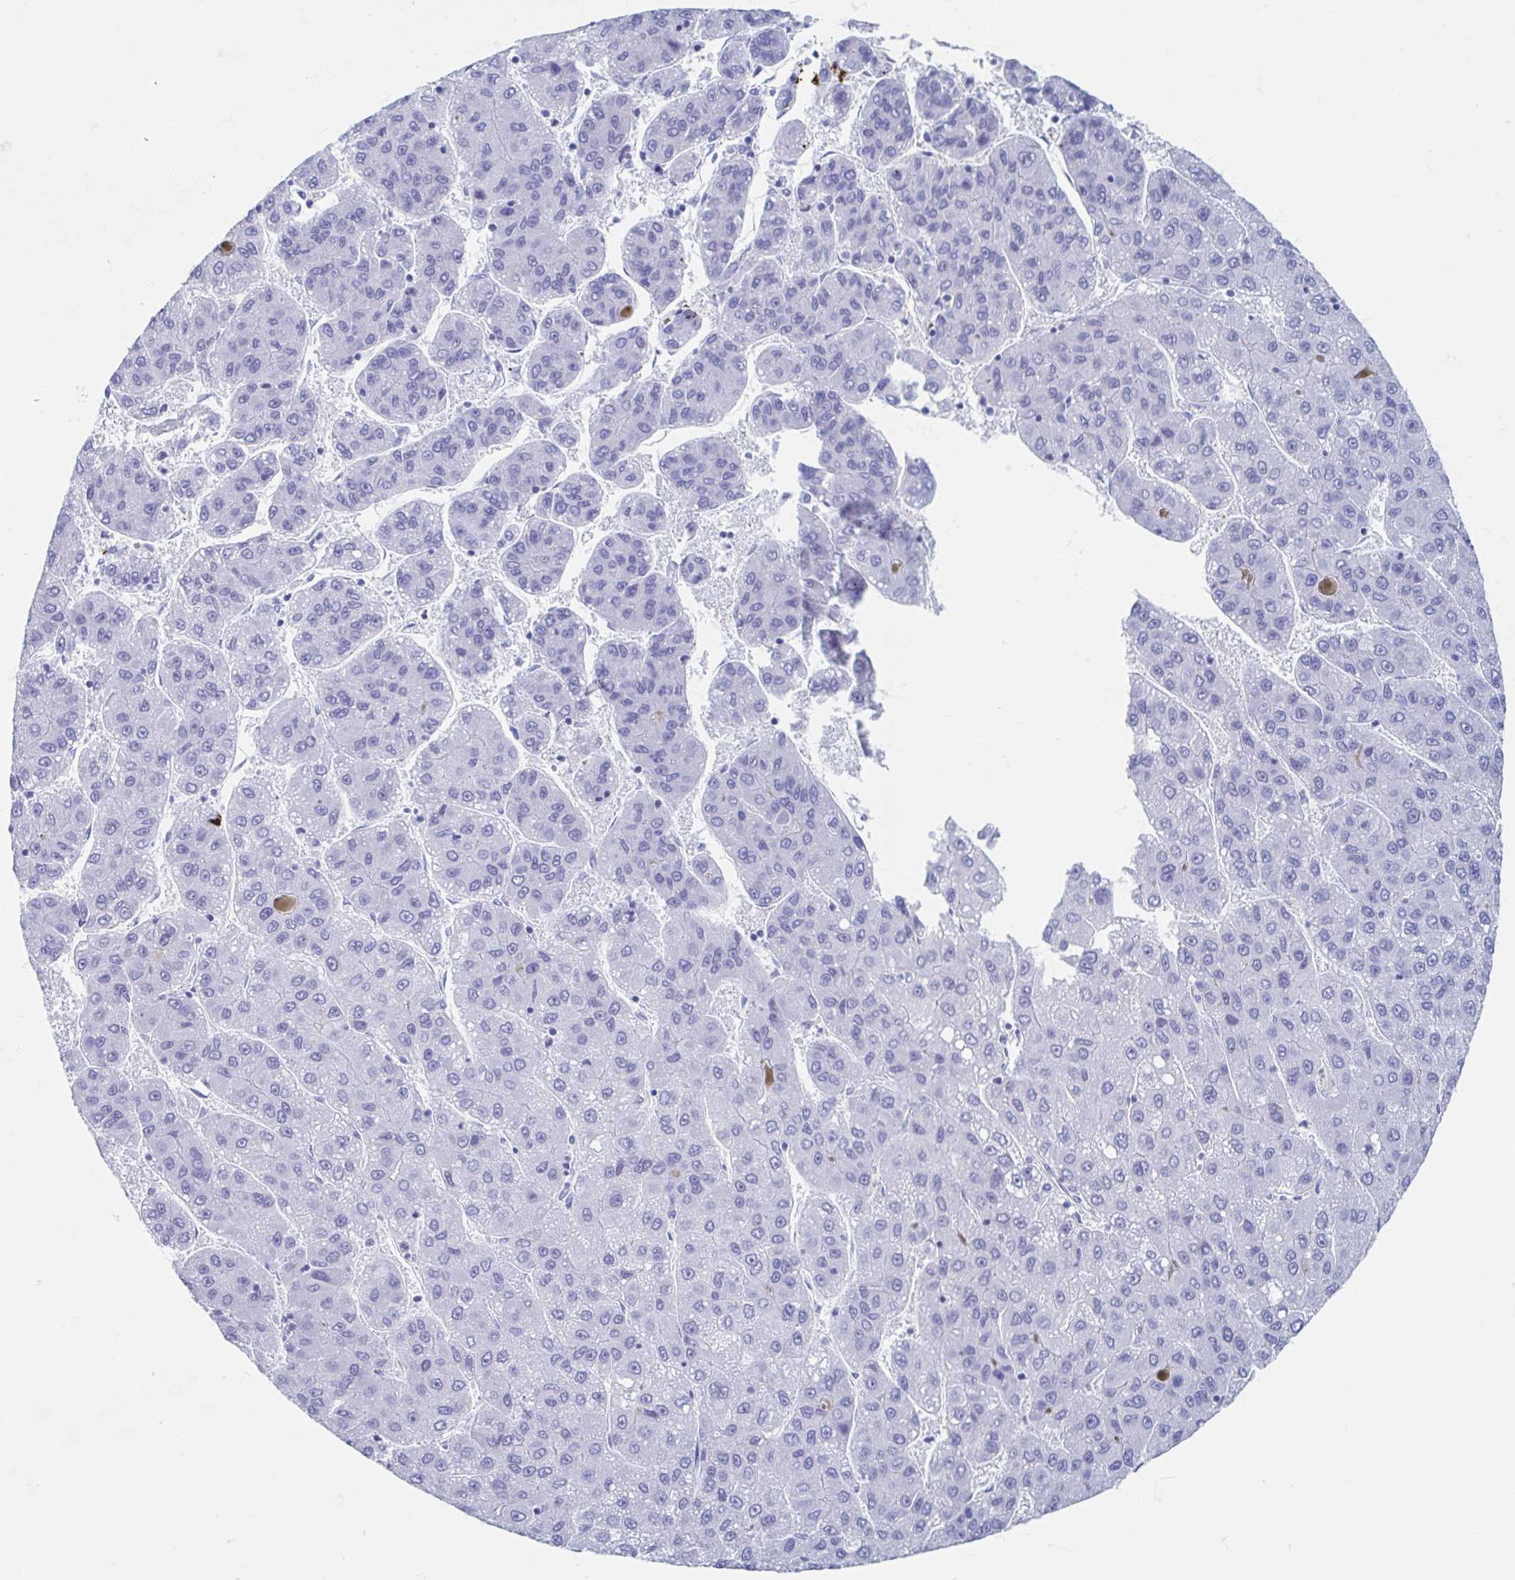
{"staining": {"intensity": "negative", "quantity": "none", "location": "none"}, "tissue": "liver cancer", "cell_type": "Tumor cells", "image_type": "cancer", "snomed": [{"axis": "morphology", "description": "Carcinoma, Hepatocellular, NOS"}, {"axis": "topography", "description": "Liver"}], "caption": "Human hepatocellular carcinoma (liver) stained for a protein using IHC demonstrates no expression in tumor cells.", "gene": "HDGFL1", "patient": {"sex": "female", "age": 82}}